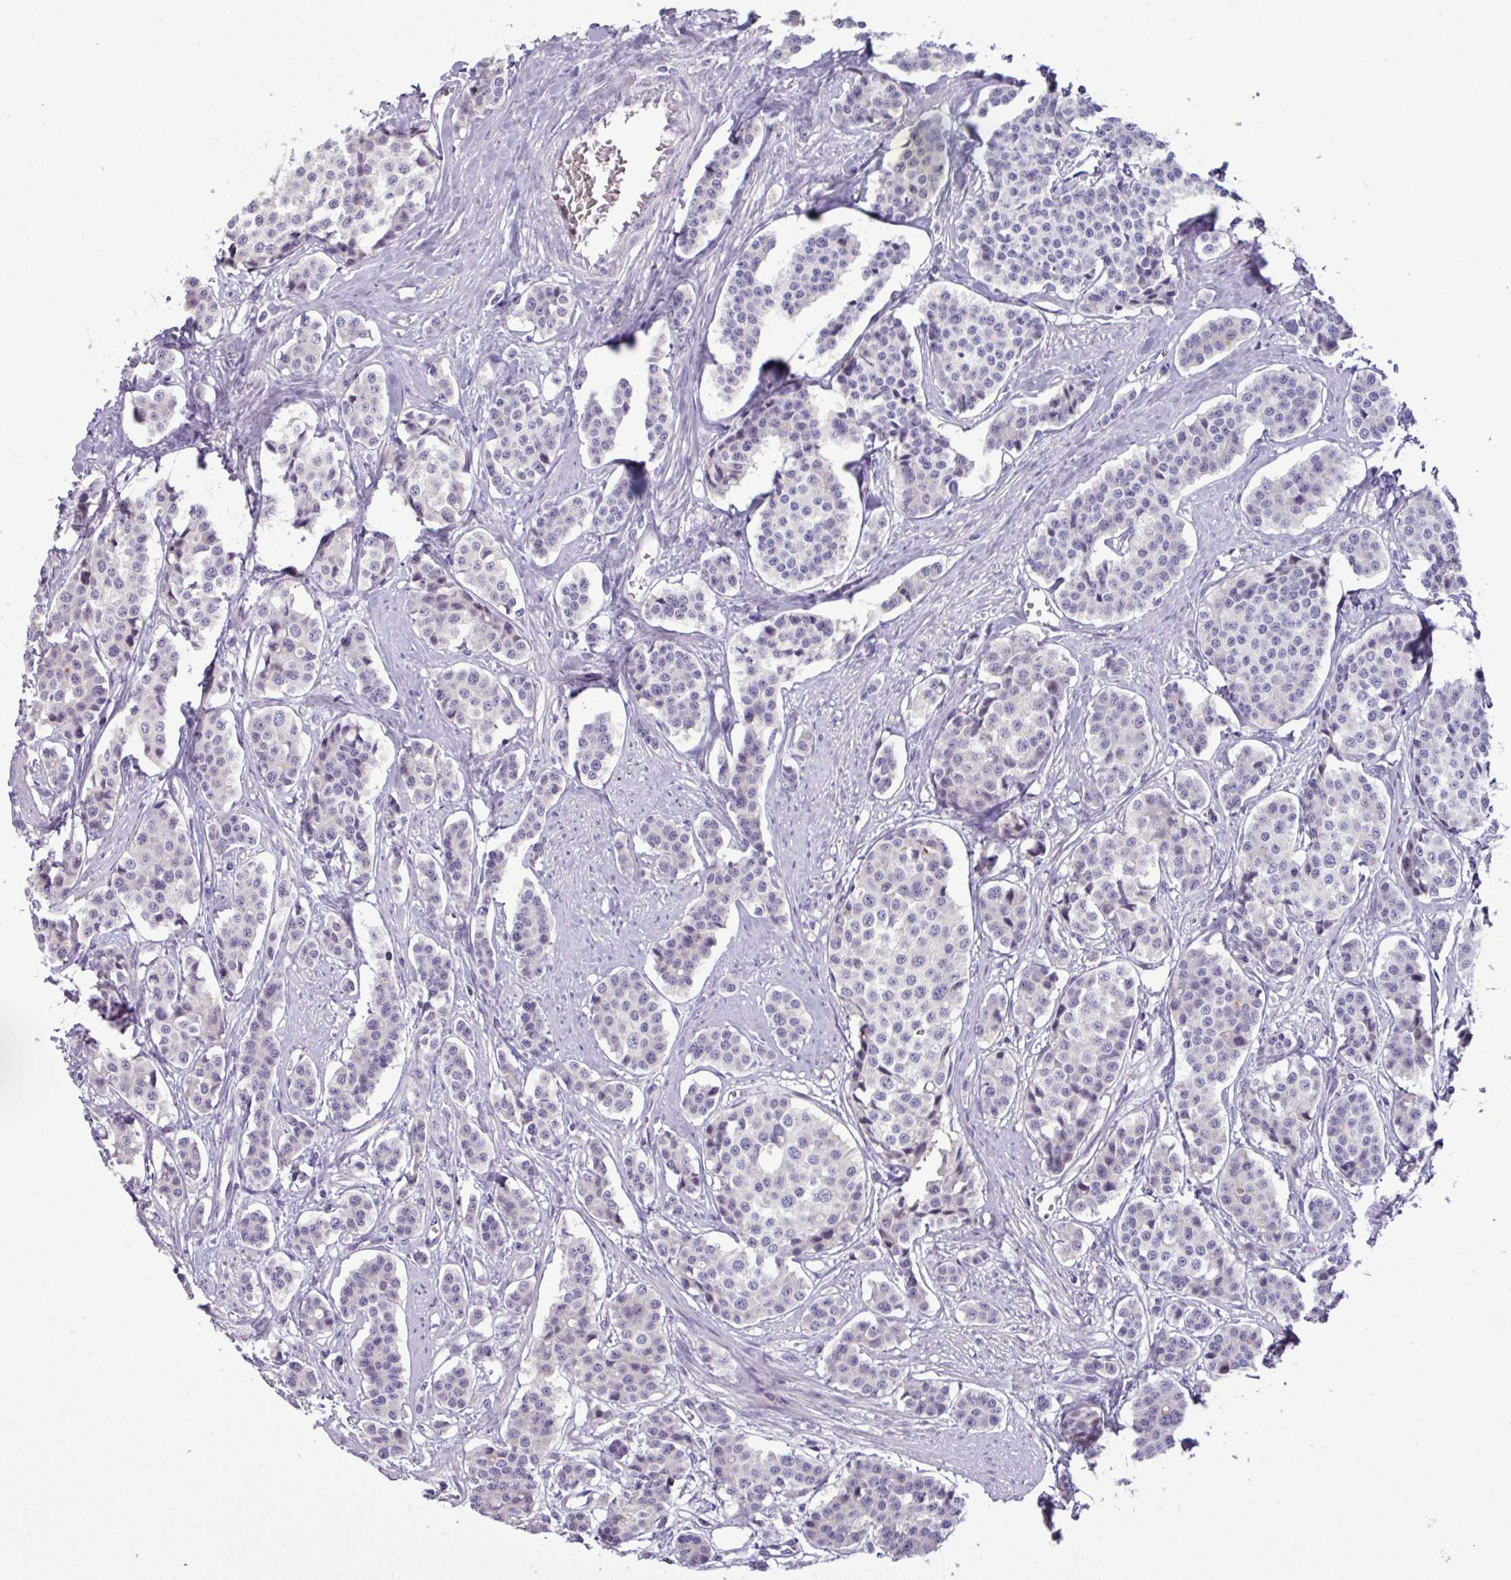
{"staining": {"intensity": "negative", "quantity": "none", "location": "none"}, "tissue": "carcinoid", "cell_type": "Tumor cells", "image_type": "cancer", "snomed": [{"axis": "morphology", "description": "Carcinoid, malignant, NOS"}, {"axis": "topography", "description": "Small intestine"}], "caption": "Histopathology image shows no significant protein expression in tumor cells of carcinoid.", "gene": "PNLDC1", "patient": {"sex": "male", "age": 60}}